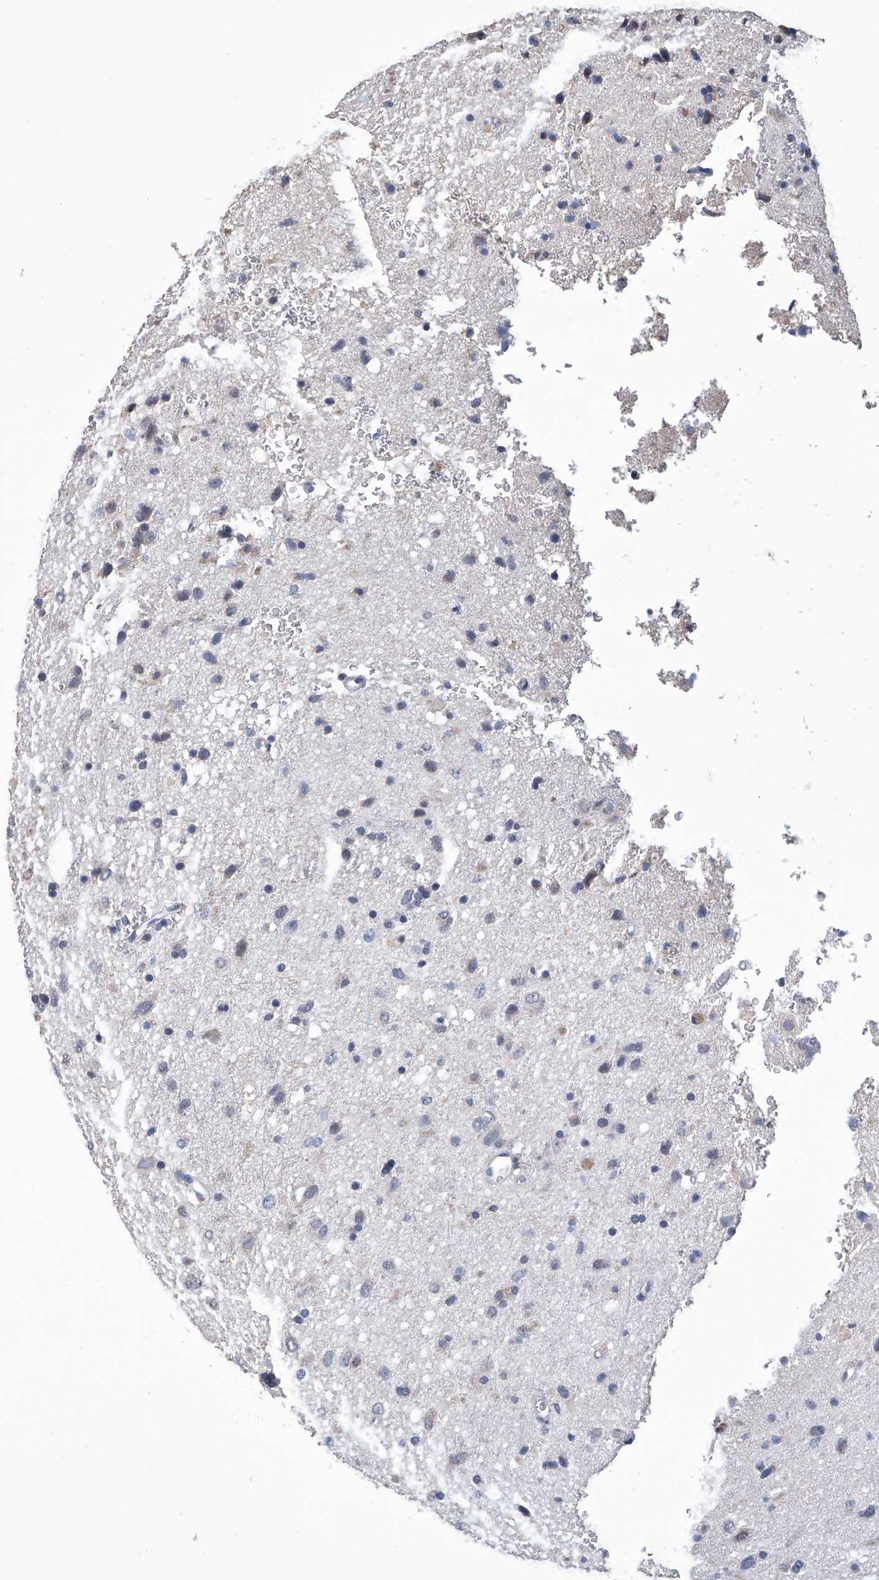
{"staining": {"intensity": "negative", "quantity": "none", "location": "none"}, "tissue": "glioma", "cell_type": "Tumor cells", "image_type": "cancer", "snomed": [{"axis": "morphology", "description": "Glioma, malignant, Low grade"}, {"axis": "topography", "description": "Brain"}], "caption": "The histopathology image exhibits no staining of tumor cells in glioma.", "gene": "GPT", "patient": {"sex": "male", "age": 77}}